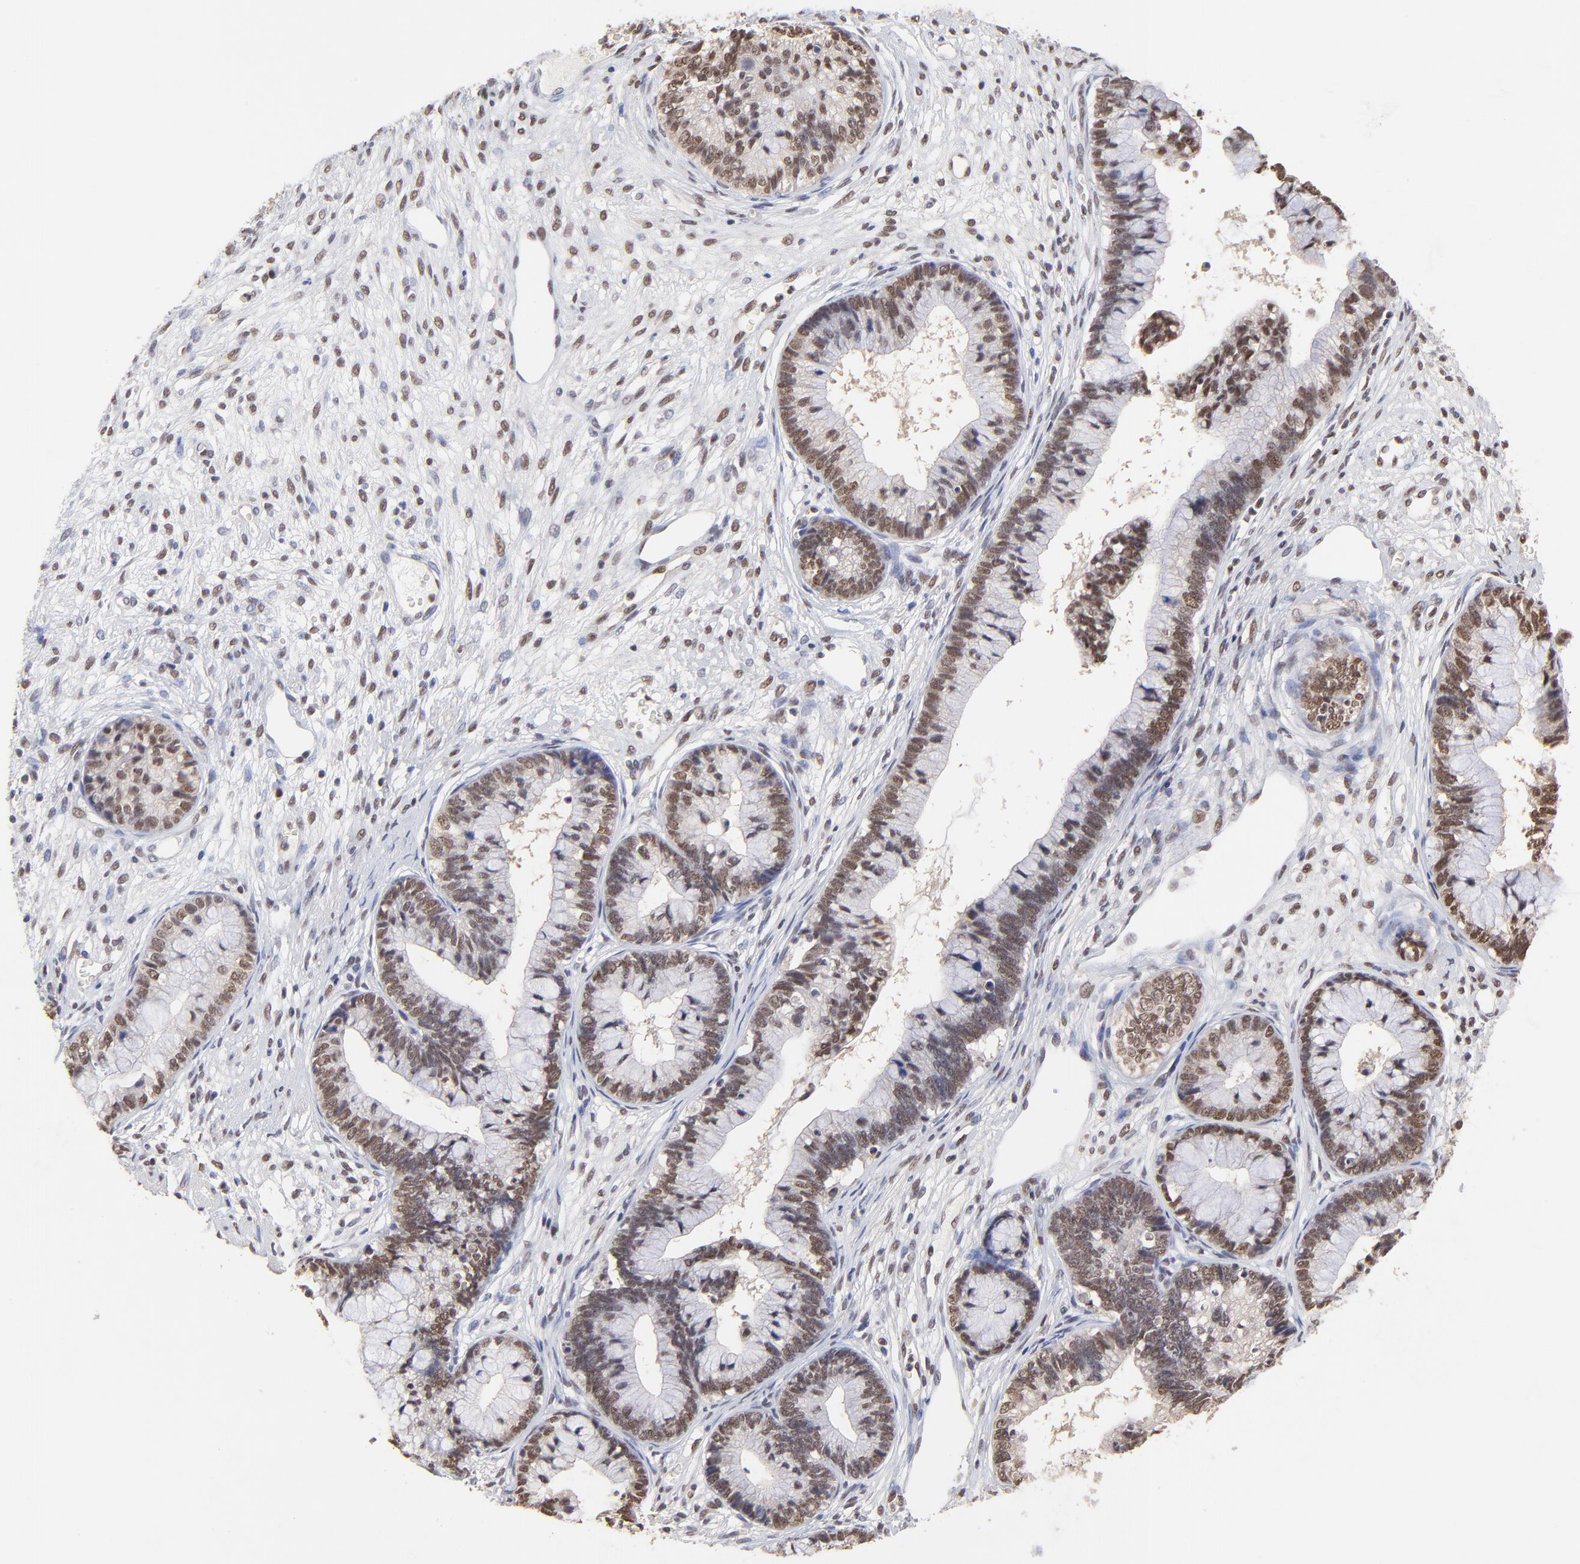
{"staining": {"intensity": "strong", "quantity": ">75%", "location": "nuclear"}, "tissue": "cervical cancer", "cell_type": "Tumor cells", "image_type": "cancer", "snomed": [{"axis": "morphology", "description": "Adenocarcinoma, NOS"}, {"axis": "topography", "description": "Cervix"}], "caption": "Immunohistochemical staining of cervical cancer (adenocarcinoma) demonstrates high levels of strong nuclear protein expression in about >75% of tumor cells.", "gene": "DSN1", "patient": {"sex": "female", "age": 44}}